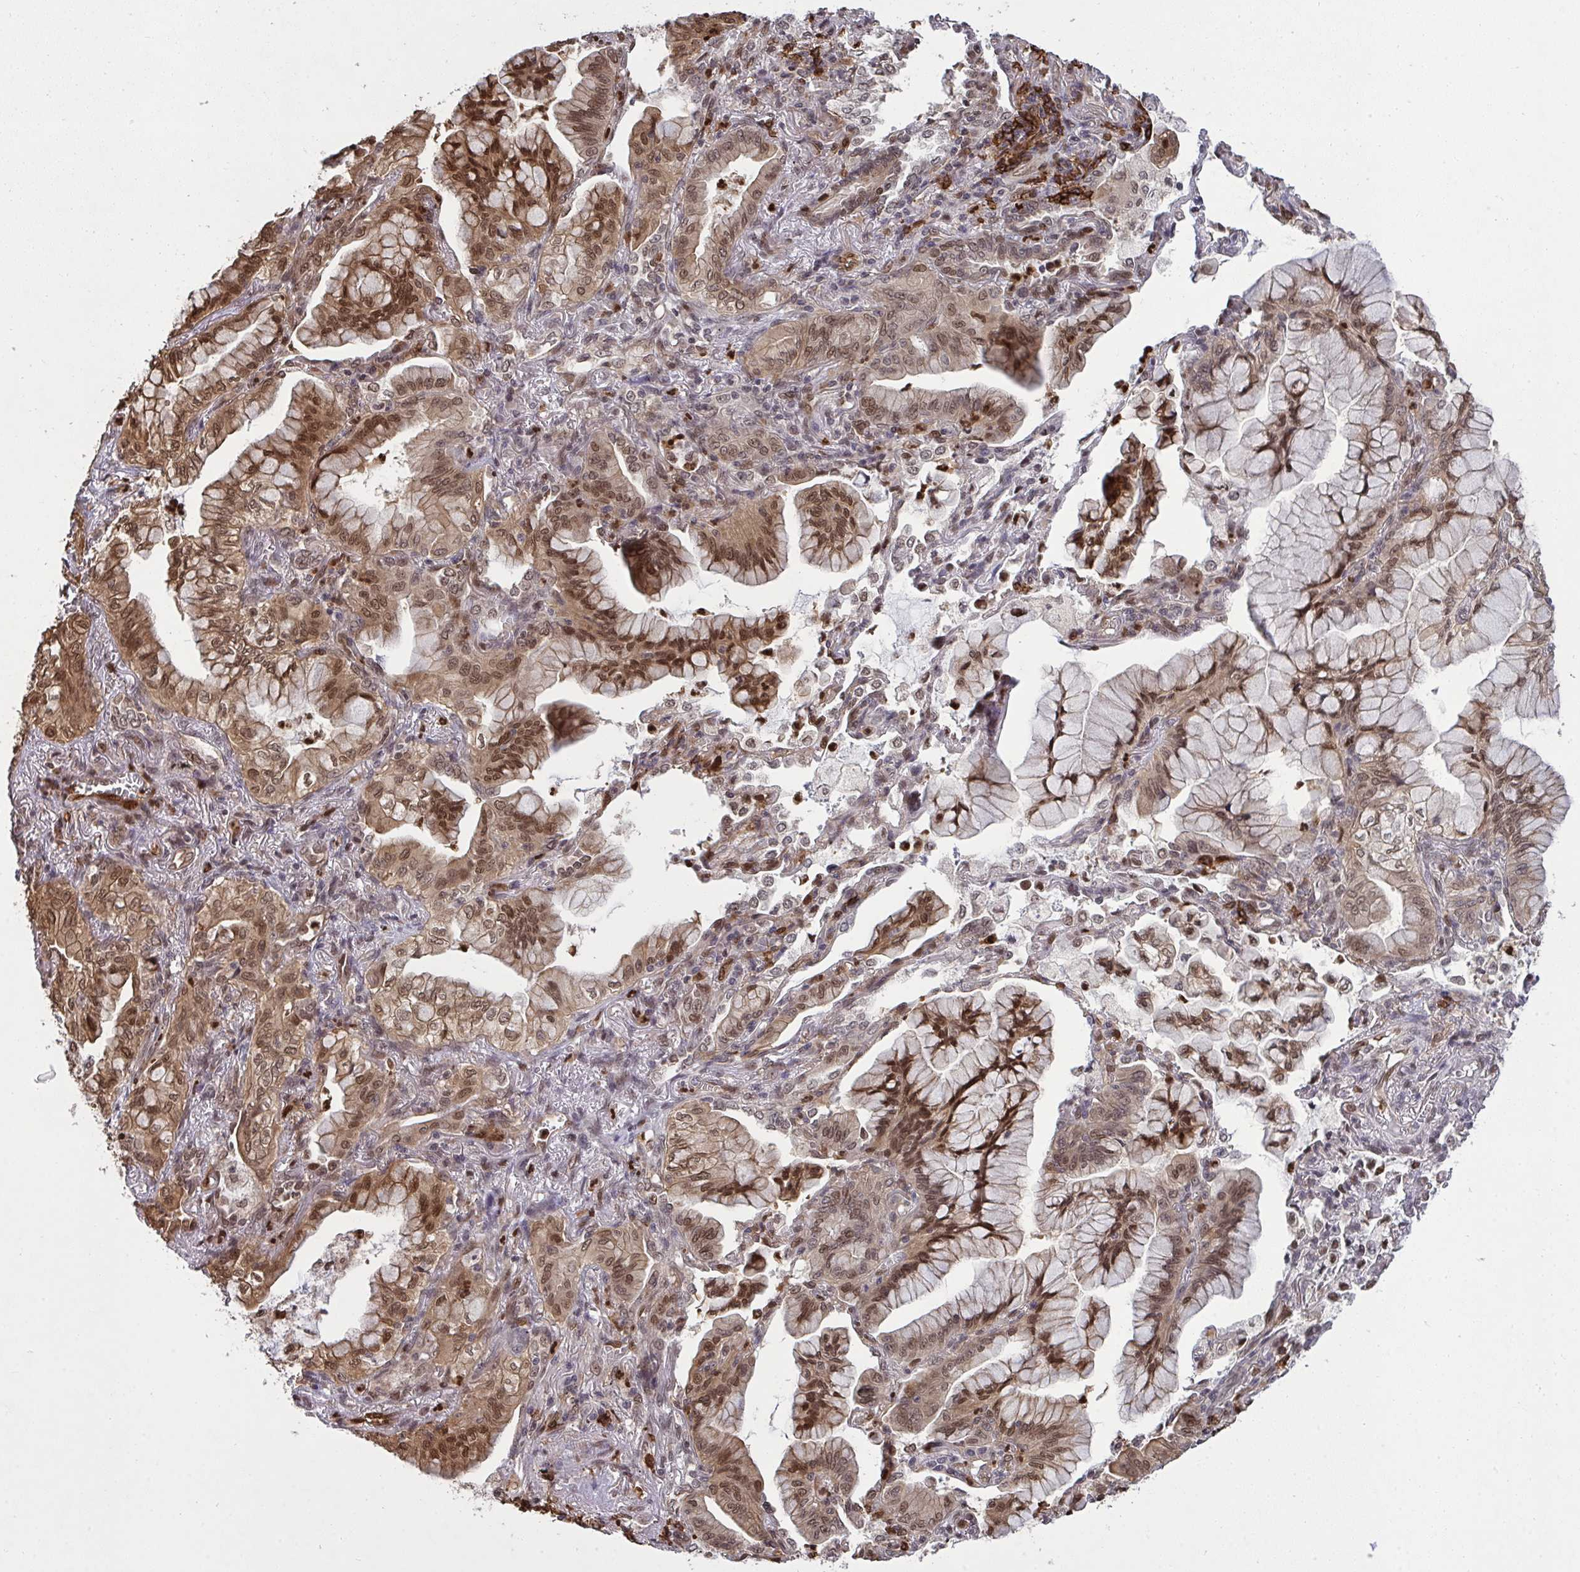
{"staining": {"intensity": "moderate", "quantity": ">75%", "location": "cytoplasmic/membranous,nuclear"}, "tissue": "lung cancer", "cell_type": "Tumor cells", "image_type": "cancer", "snomed": [{"axis": "morphology", "description": "Adenocarcinoma, NOS"}, {"axis": "topography", "description": "Lung"}], "caption": "A high-resolution micrograph shows IHC staining of lung cancer (adenocarcinoma), which shows moderate cytoplasmic/membranous and nuclear positivity in approximately >75% of tumor cells.", "gene": "UXT", "patient": {"sex": "male", "age": 77}}